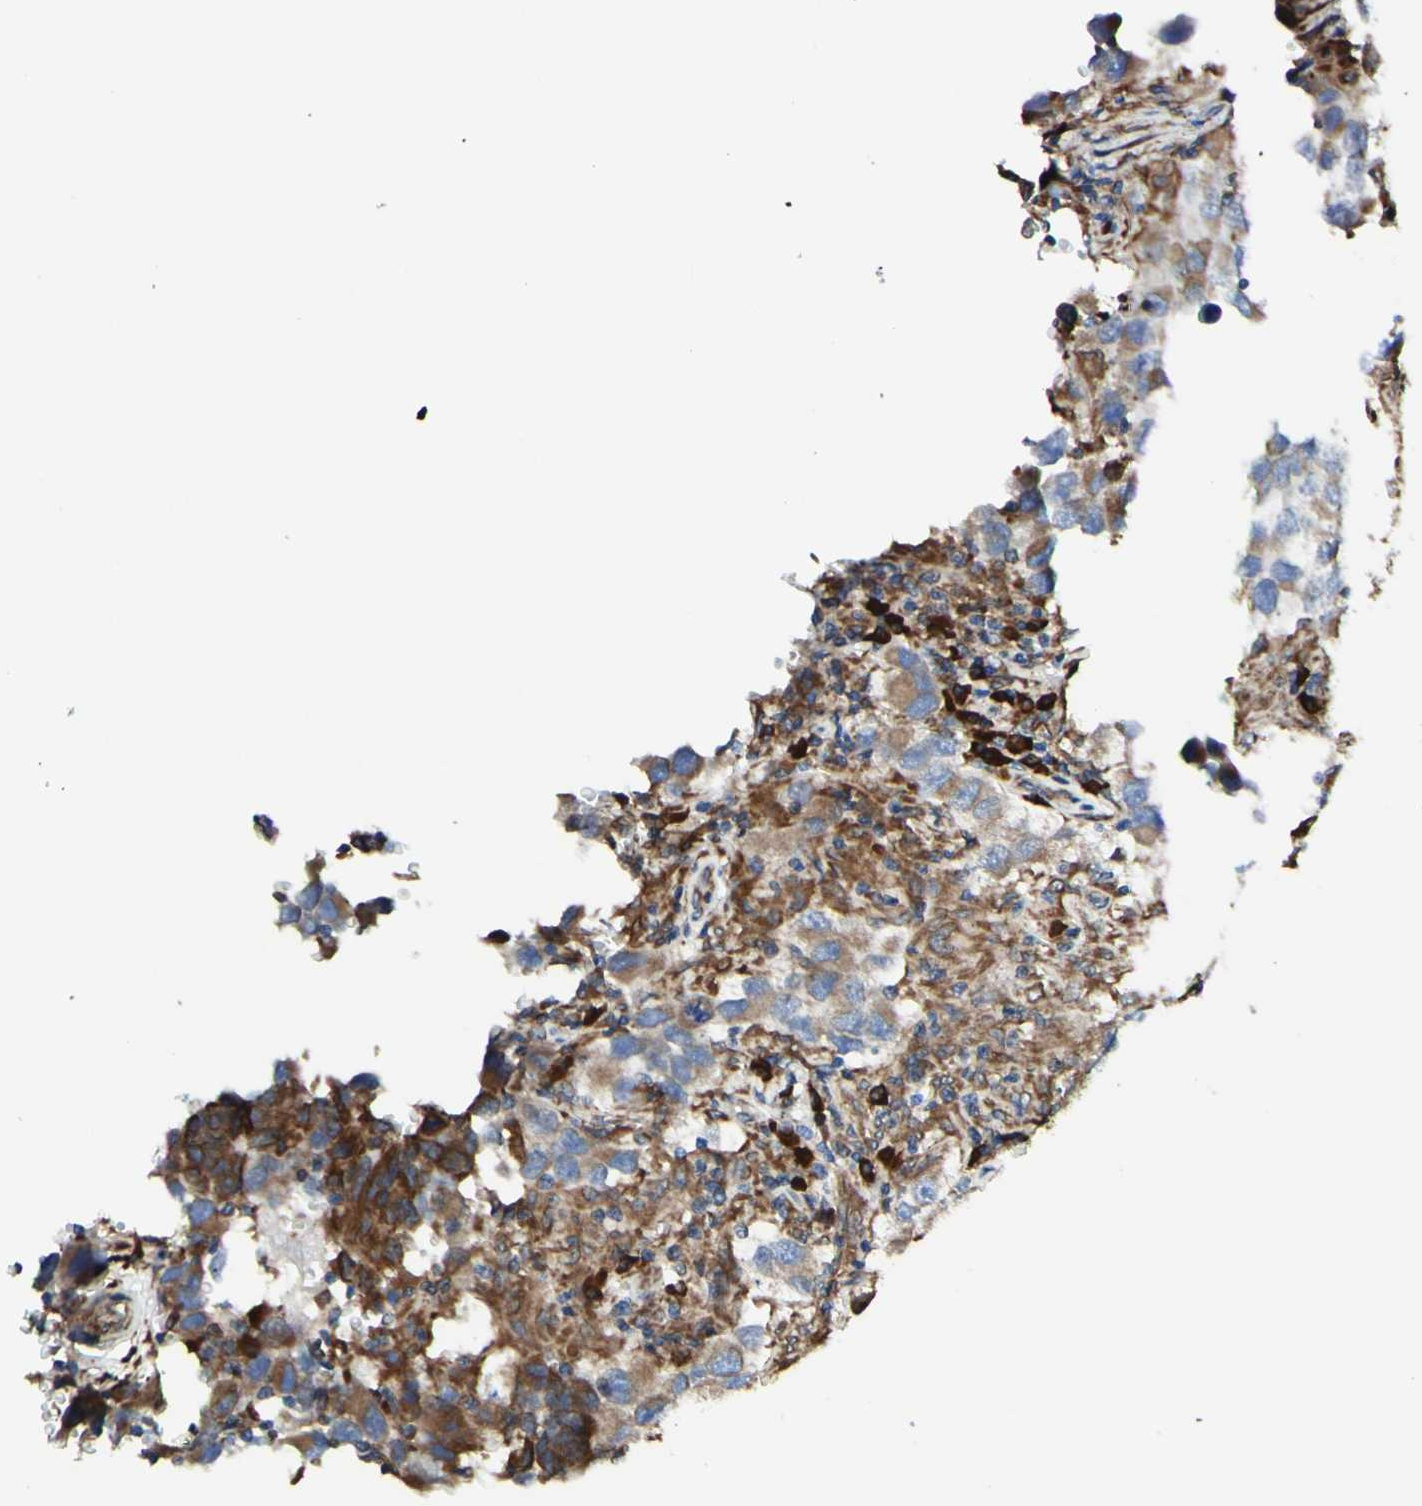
{"staining": {"intensity": "weak", "quantity": ">75%", "location": "cytoplasmic/membranous"}, "tissue": "testis cancer", "cell_type": "Tumor cells", "image_type": "cancer", "snomed": [{"axis": "morphology", "description": "Carcinoma, Embryonal, NOS"}, {"axis": "topography", "description": "Testis"}], "caption": "High-power microscopy captured an IHC histopathology image of testis cancer, revealing weak cytoplasmic/membranous positivity in about >75% of tumor cells.", "gene": "DNAJB11", "patient": {"sex": "male", "age": 21}}